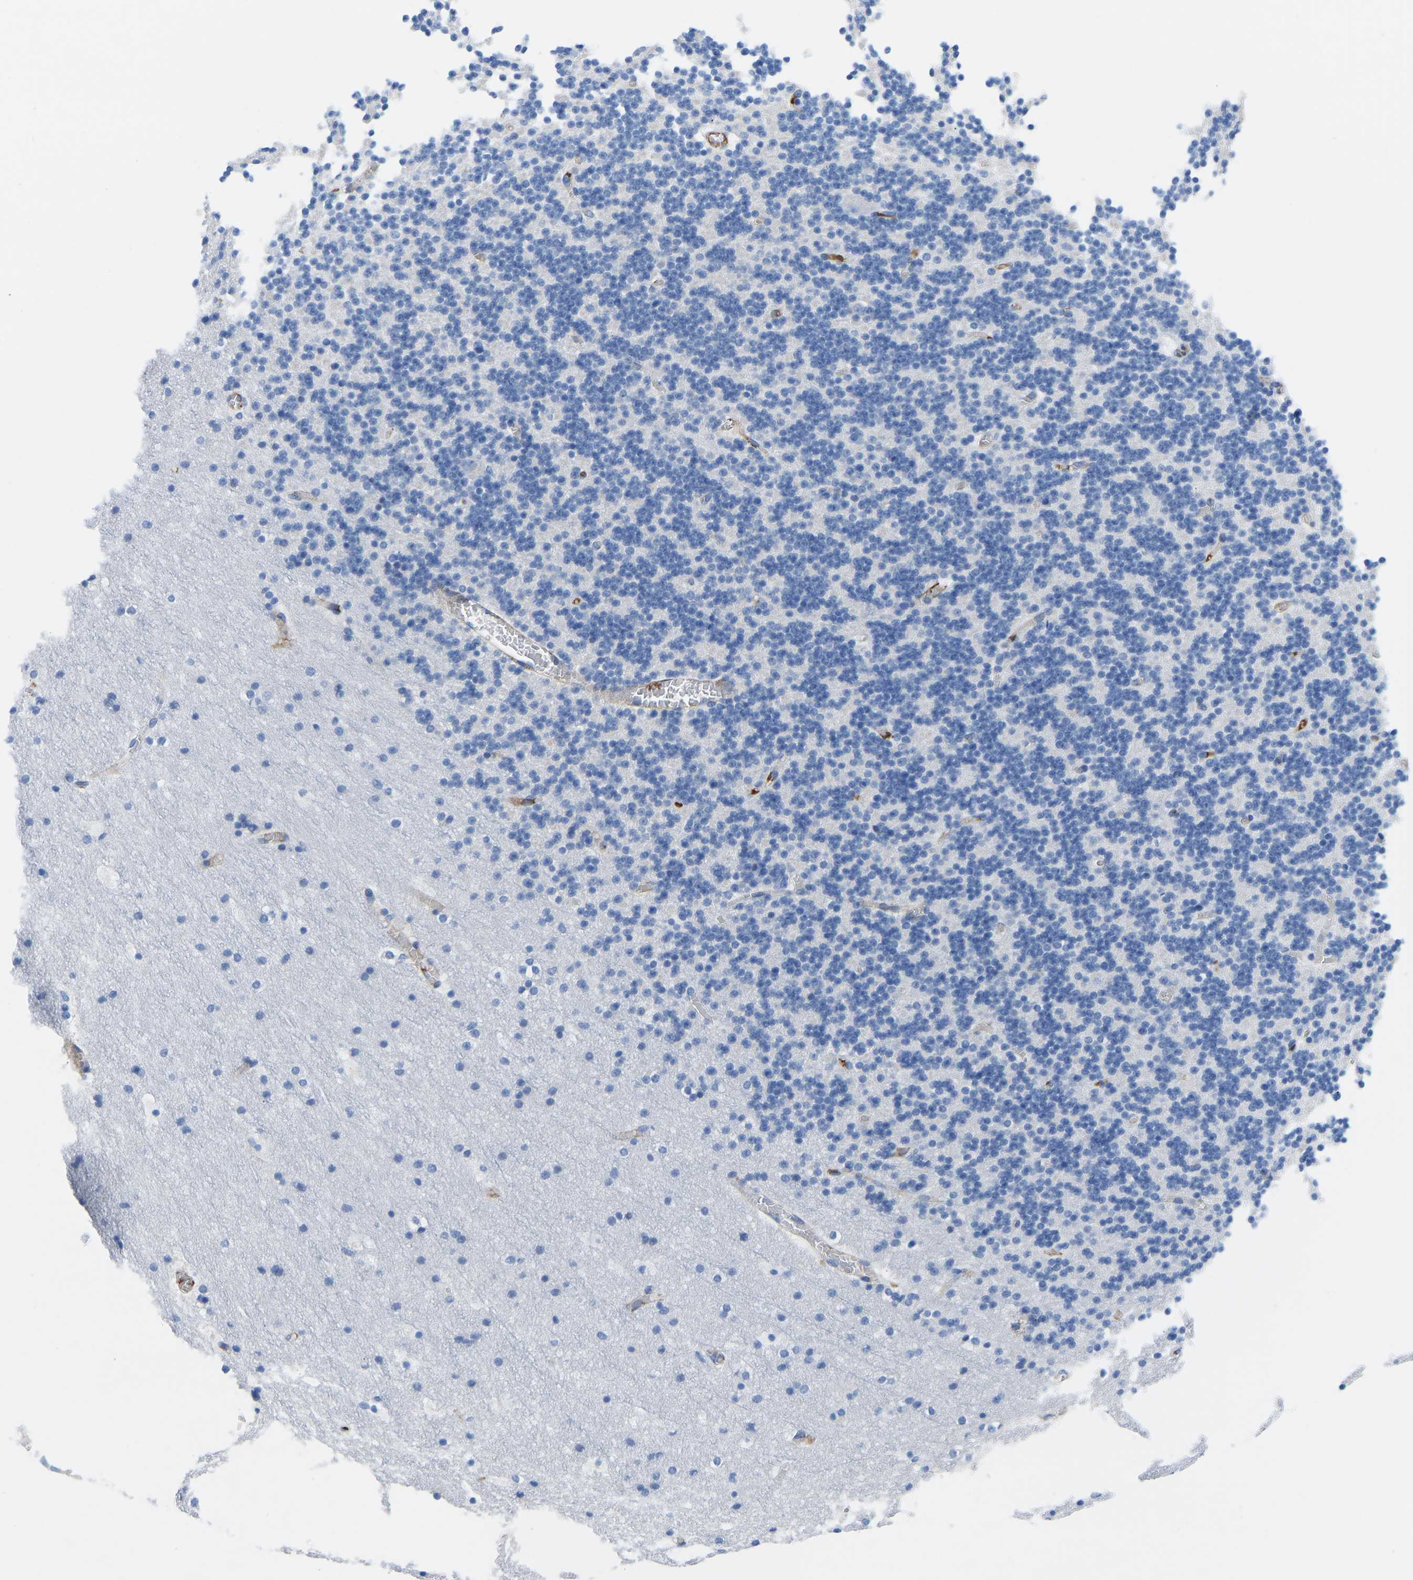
{"staining": {"intensity": "negative", "quantity": "none", "location": "none"}, "tissue": "cerebellum", "cell_type": "Cells in granular layer", "image_type": "normal", "snomed": [{"axis": "morphology", "description": "Normal tissue, NOS"}, {"axis": "topography", "description": "Cerebellum"}], "caption": "High magnification brightfield microscopy of unremarkable cerebellum stained with DAB (3,3'-diaminobenzidine) (brown) and counterstained with hematoxylin (blue): cells in granular layer show no significant positivity.", "gene": "HSPG2", "patient": {"sex": "male", "age": 45}}